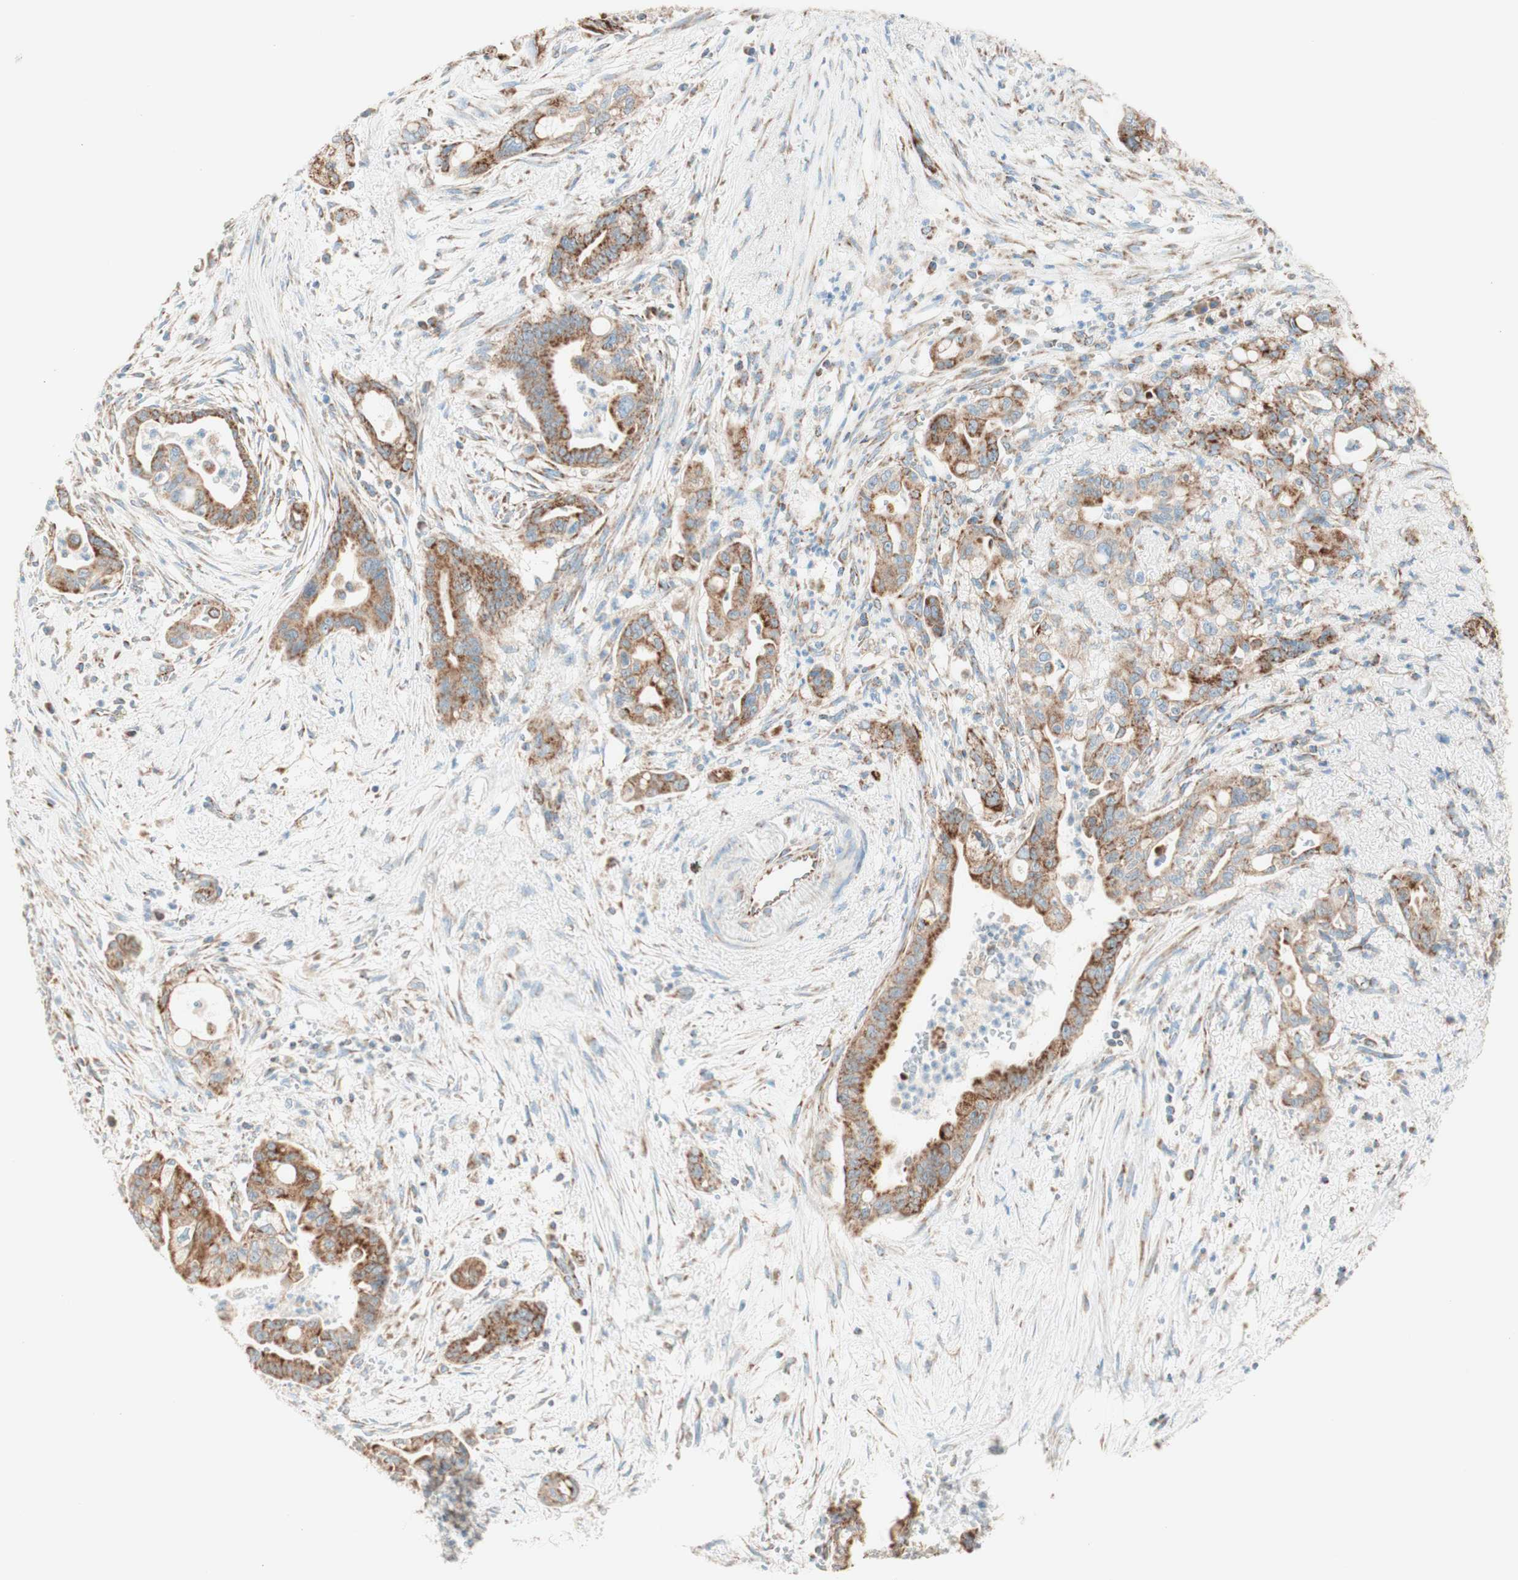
{"staining": {"intensity": "strong", "quantity": ">75%", "location": "cytoplasmic/membranous"}, "tissue": "pancreatic cancer", "cell_type": "Tumor cells", "image_type": "cancer", "snomed": [{"axis": "morphology", "description": "Adenocarcinoma, NOS"}, {"axis": "topography", "description": "Pancreas"}], "caption": "There is high levels of strong cytoplasmic/membranous staining in tumor cells of adenocarcinoma (pancreatic), as demonstrated by immunohistochemical staining (brown color).", "gene": "TOMM20", "patient": {"sex": "male", "age": 70}}